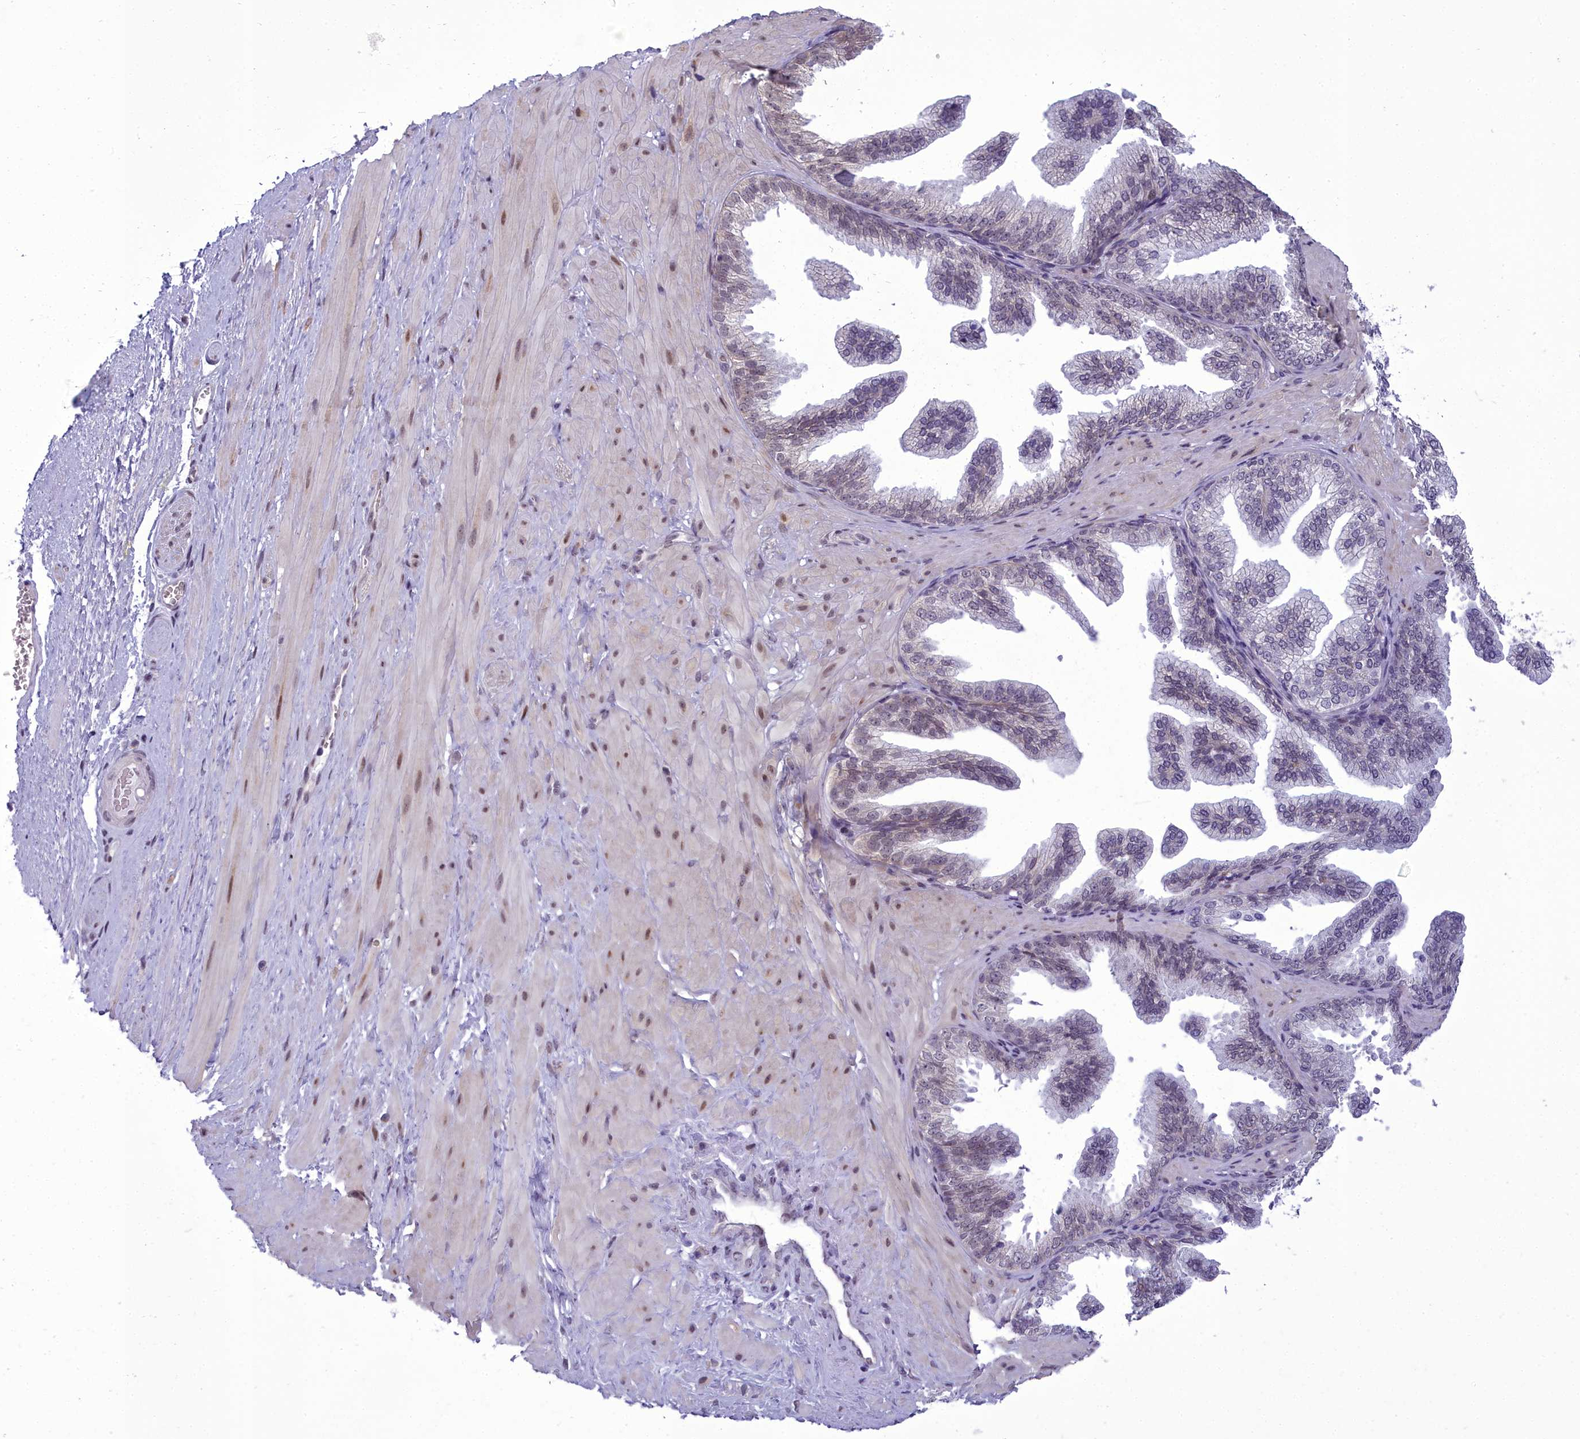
{"staining": {"intensity": "negative", "quantity": "none", "location": "none"}, "tissue": "adipose tissue", "cell_type": "Adipocytes", "image_type": "normal", "snomed": [{"axis": "morphology", "description": "Normal tissue, NOS"}, {"axis": "morphology", "description": "Adenocarcinoma, Low grade"}, {"axis": "topography", "description": "Prostate"}, {"axis": "topography", "description": "Peripheral nerve tissue"}], "caption": "IHC photomicrograph of unremarkable adipose tissue: adipose tissue stained with DAB shows no significant protein expression in adipocytes.", "gene": "CEACAM19", "patient": {"sex": "male", "age": 63}}